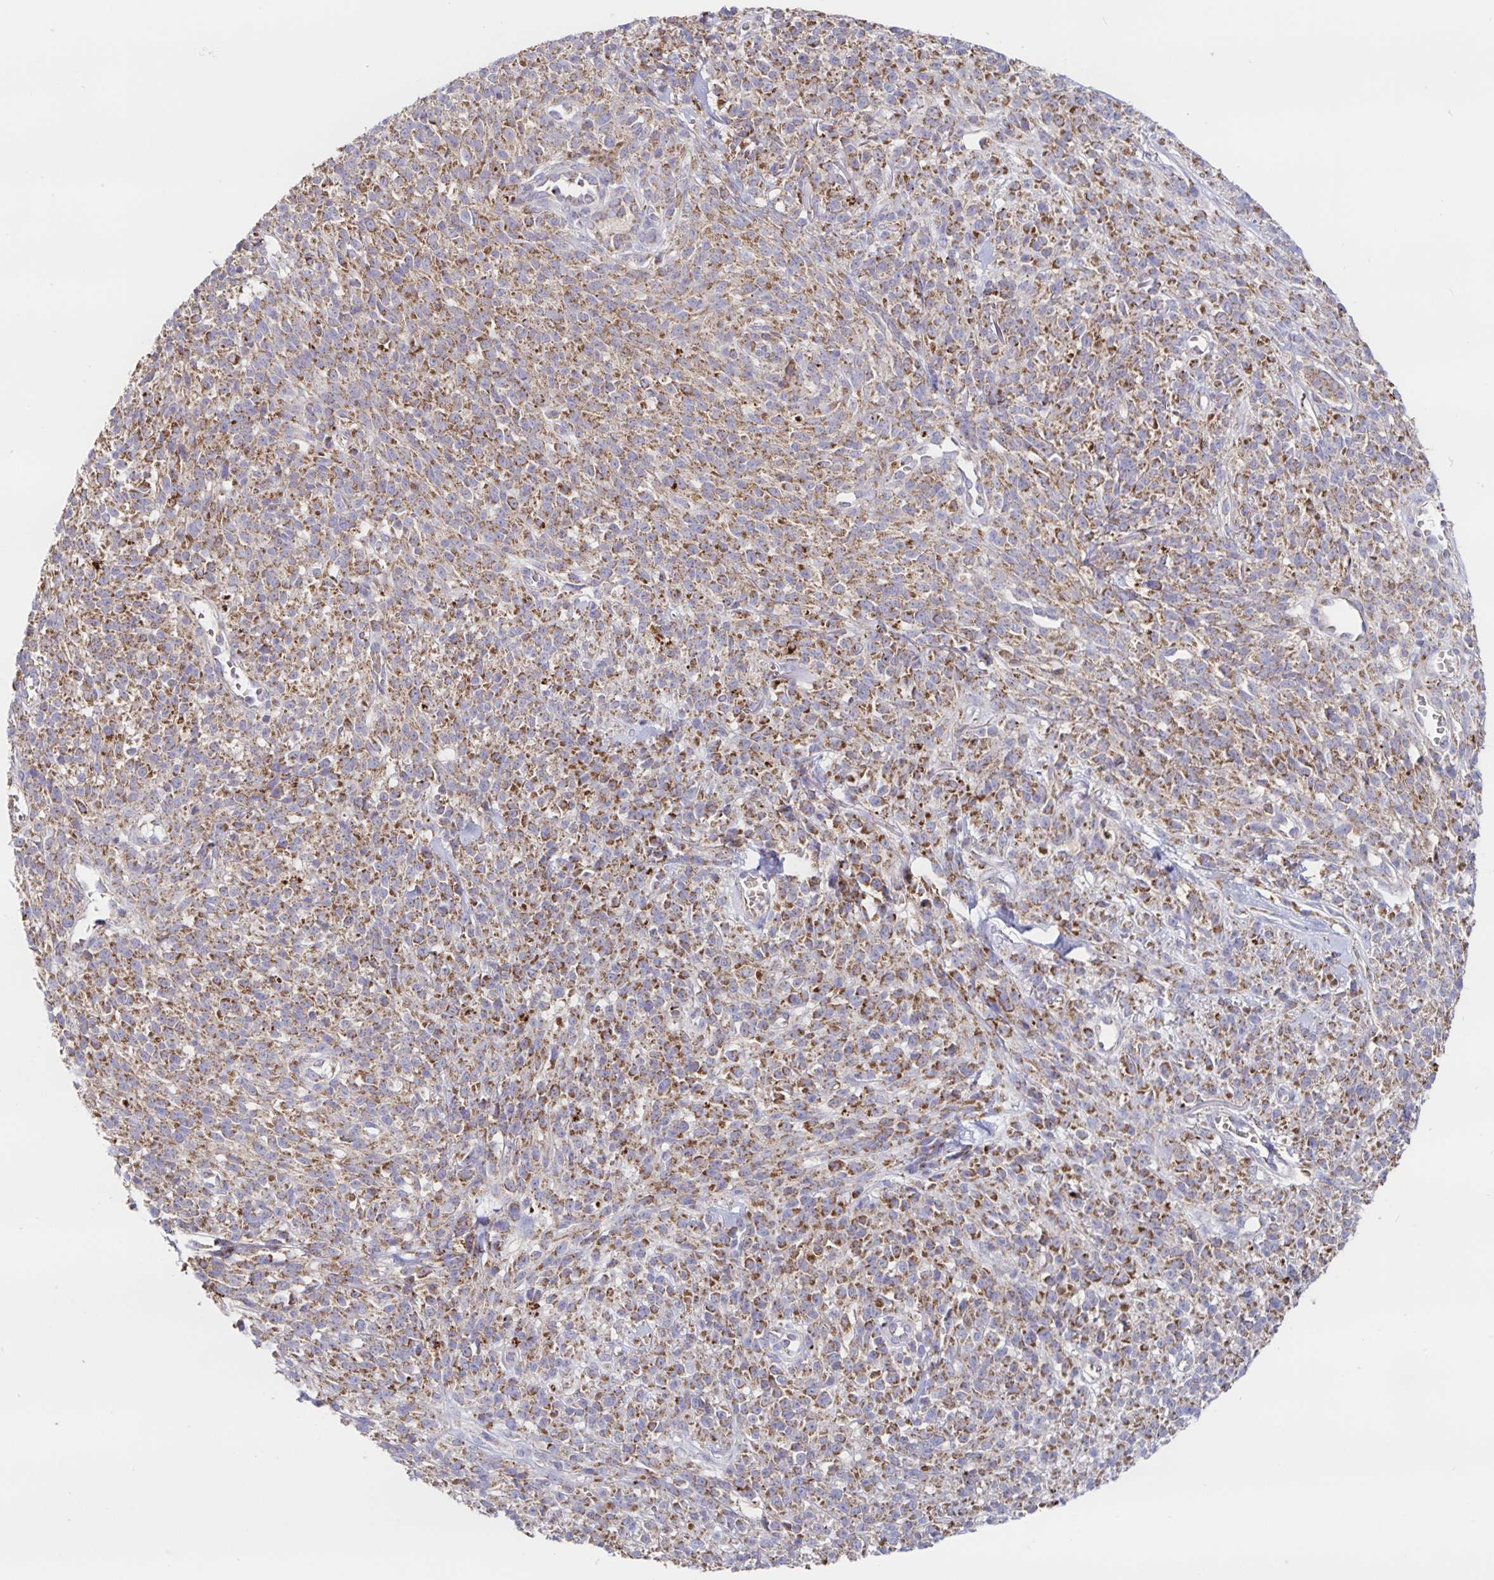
{"staining": {"intensity": "moderate", "quantity": ">75%", "location": "cytoplasmic/membranous"}, "tissue": "melanoma", "cell_type": "Tumor cells", "image_type": "cancer", "snomed": [{"axis": "morphology", "description": "Malignant melanoma, NOS"}, {"axis": "topography", "description": "Skin"}, {"axis": "topography", "description": "Skin of trunk"}], "caption": "Tumor cells demonstrate medium levels of moderate cytoplasmic/membranous positivity in about >75% of cells in human malignant melanoma.", "gene": "PRDX3", "patient": {"sex": "male", "age": 74}}